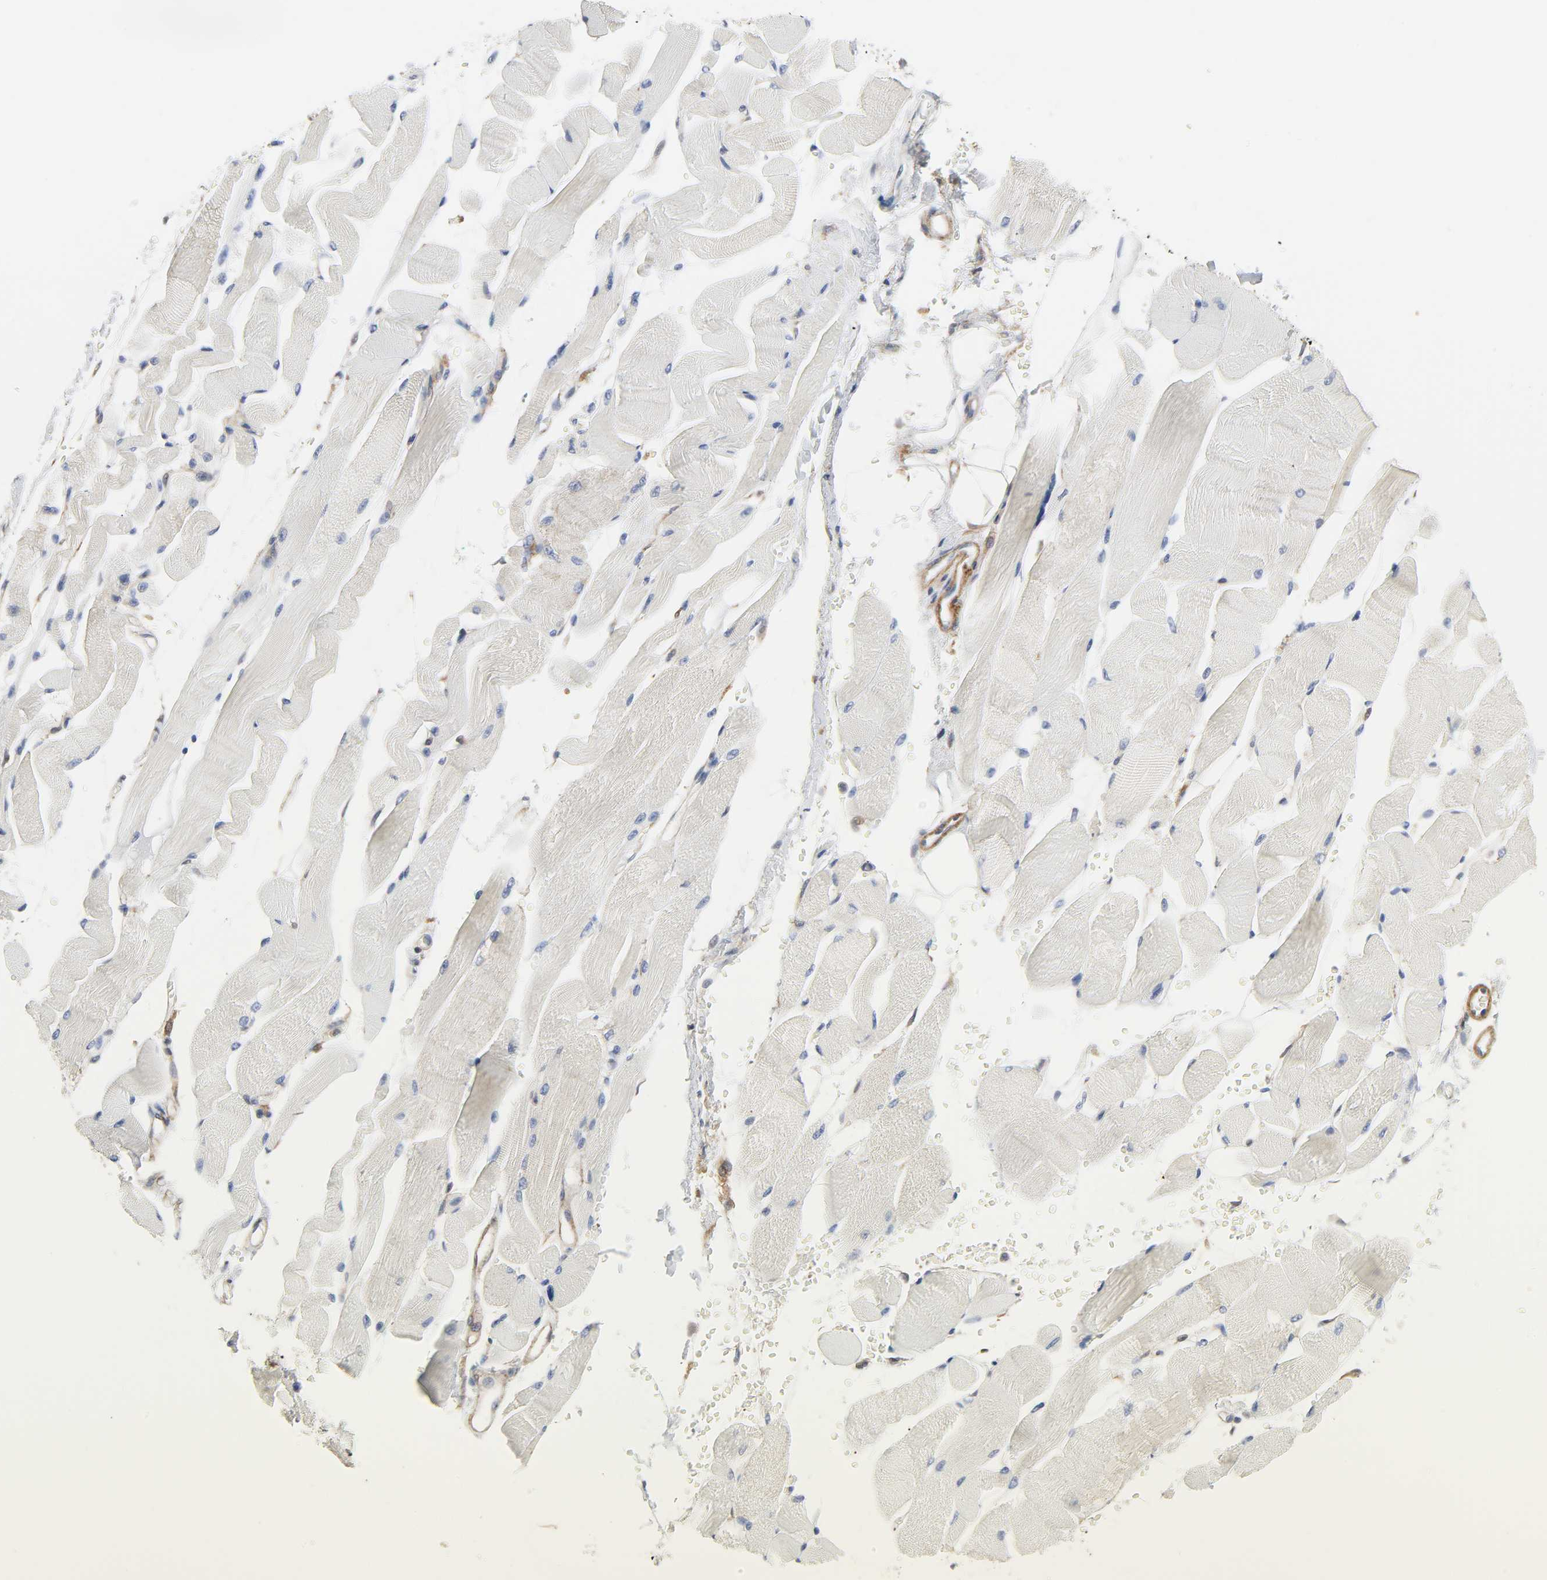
{"staining": {"intensity": "negative", "quantity": "none", "location": "none"}, "tissue": "skeletal muscle", "cell_type": "Myocytes", "image_type": "normal", "snomed": [{"axis": "morphology", "description": "Normal tissue, NOS"}, {"axis": "topography", "description": "Skeletal muscle"}, {"axis": "topography", "description": "Peripheral nerve tissue"}], "caption": "Immunohistochemistry image of unremarkable skeletal muscle: human skeletal muscle stained with DAB shows no significant protein positivity in myocytes. The staining was performed using DAB (3,3'-diaminobenzidine) to visualize the protein expression in brown, while the nuclei were stained in blue with hematoxylin (Magnification: 20x).", "gene": "ARHGAP1", "patient": {"sex": "female", "age": 84}}